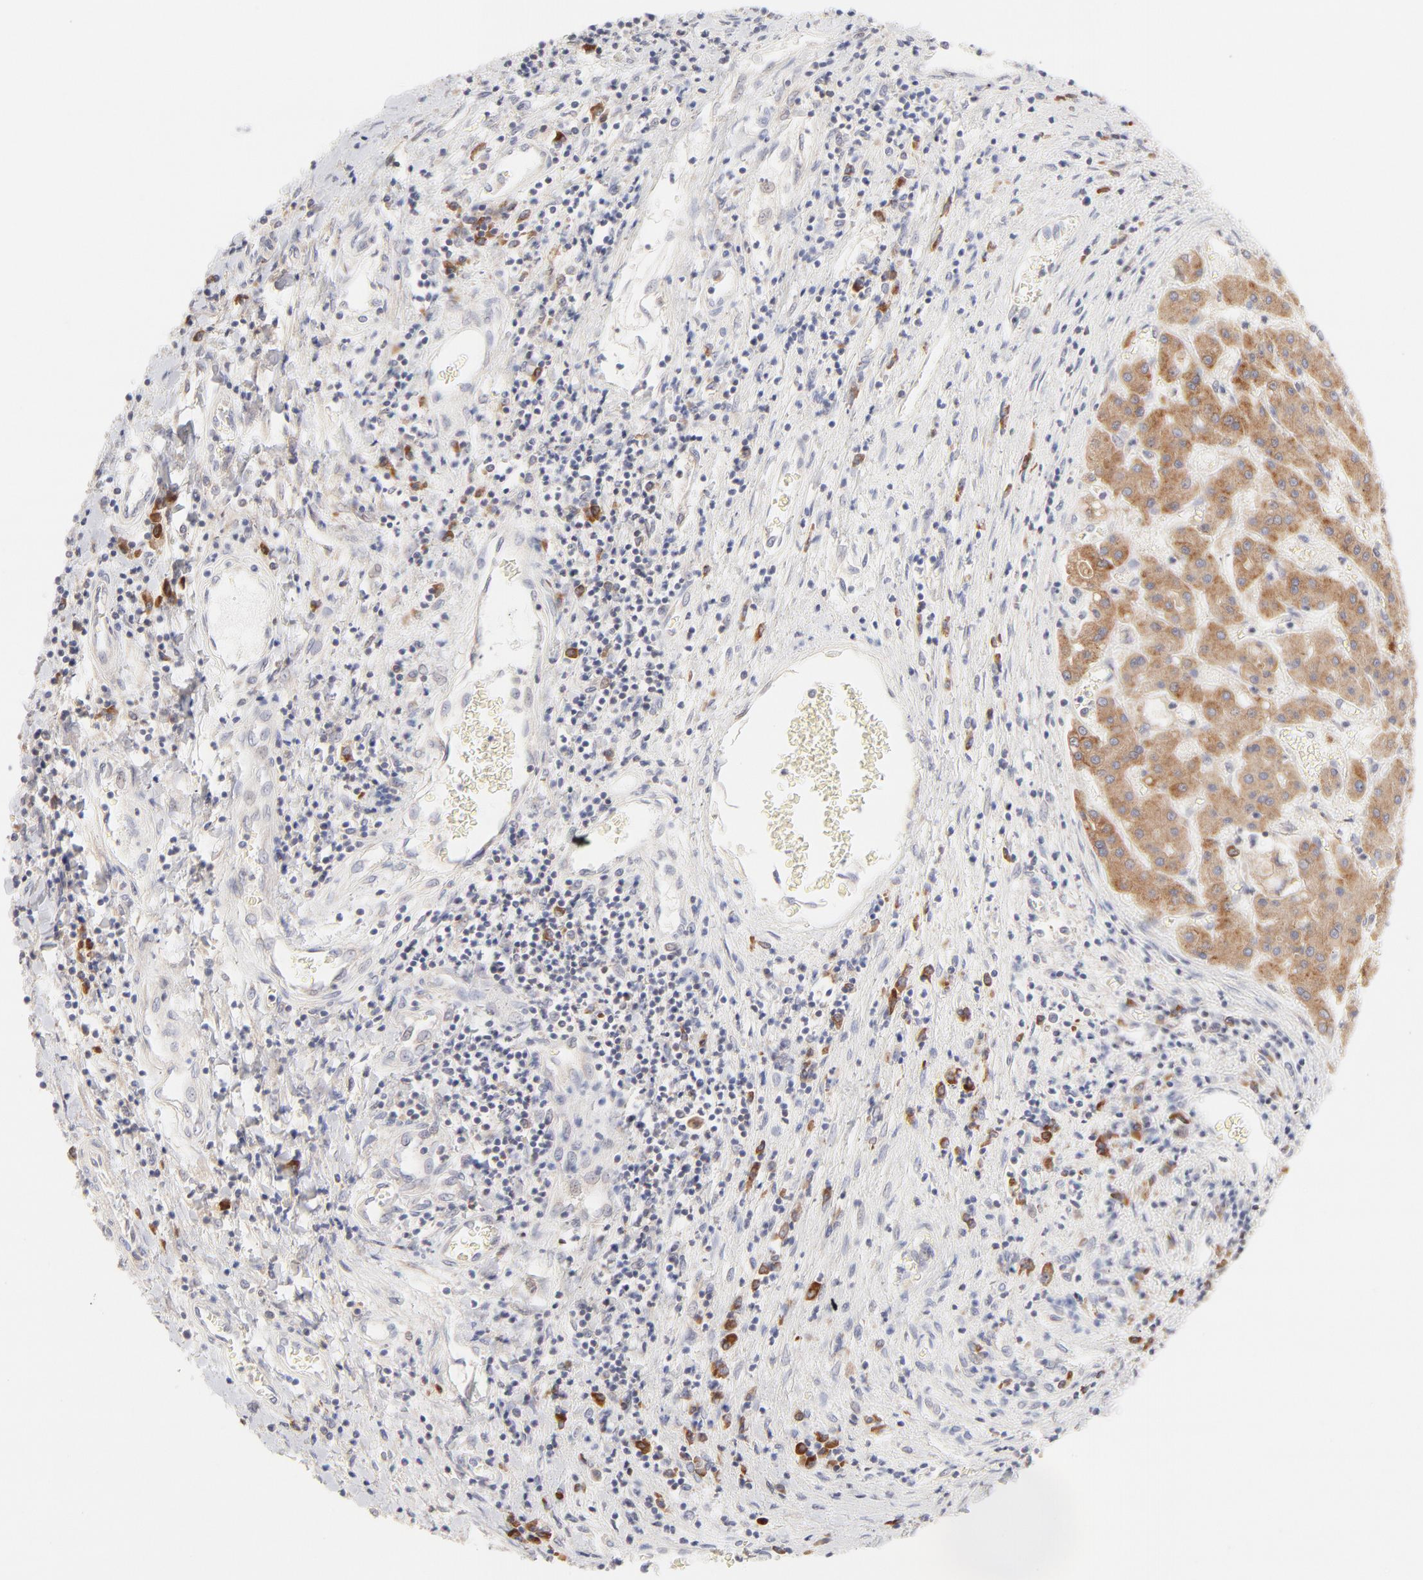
{"staining": {"intensity": "moderate", "quantity": ">75%", "location": "cytoplasmic/membranous"}, "tissue": "liver cancer", "cell_type": "Tumor cells", "image_type": "cancer", "snomed": [{"axis": "morphology", "description": "Carcinoma, Hepatocellular, NOS"}, {"axis": "topography", "description": "Liver"}], "caption": "There is medium levels of moderate cytoplasmic/membranous positivity in tumor cells of liver hepatocellular carcinoma, as demonstrated by immunohistochemical staining (brown color).", "gene": "RPS6KA1", "patient": {"sex": "male", "age": 24}}